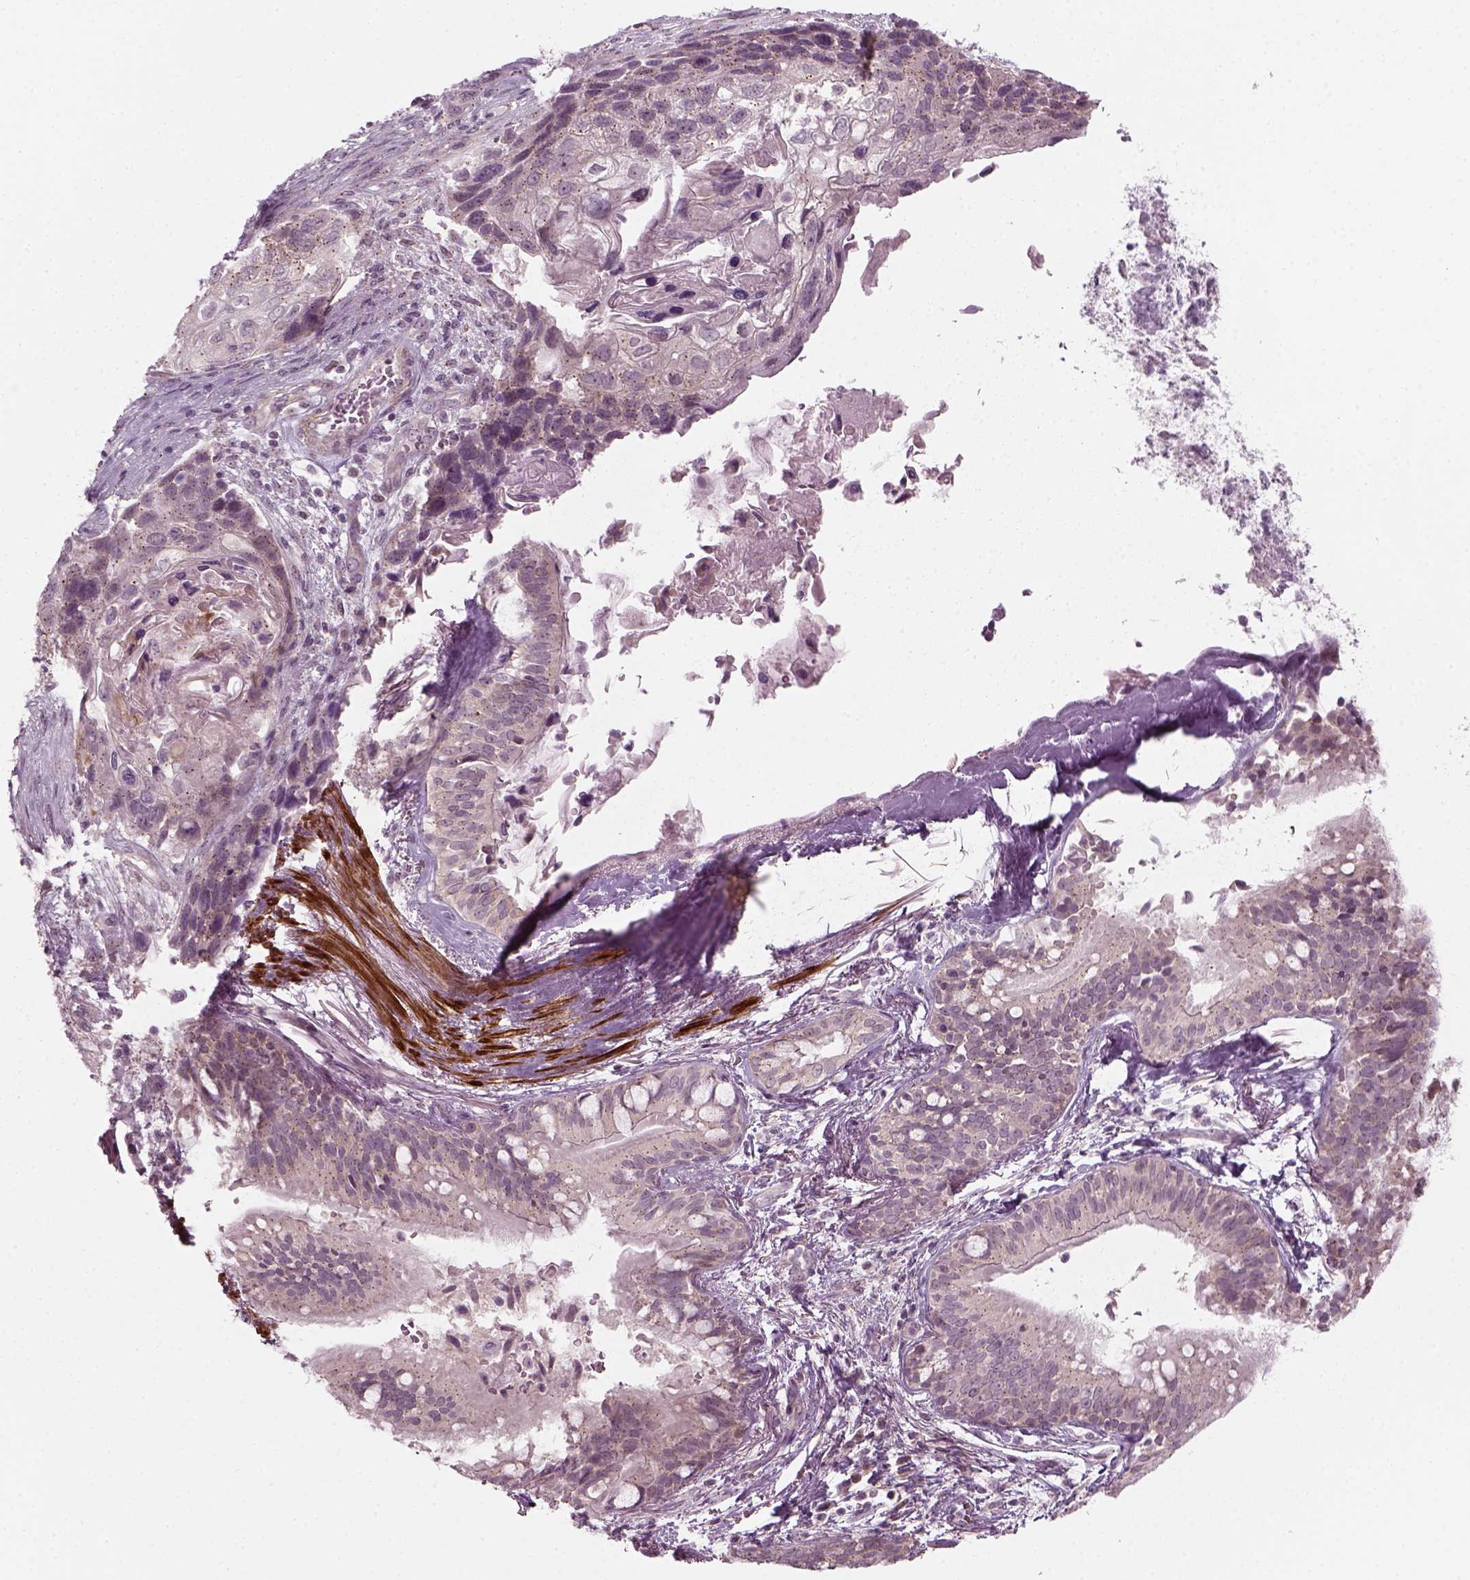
{"staining": {"intensity": "negative", "quantity": "none", "location": "none"}, "tissue": "lung cancer", "cell_type": "Tumor cells", "image_type": "cancer", "snomed": [{"axis": "morphology", "description": "Squamous cell carcinoma, NOS"}, {"axis": "topography", "description": "Lung"}], "caption": "Lung squamous cell carcinoma was stained to show a protein in brown. There is no significant positivity in tumor cells.", "gene": "MLIP", "patient": {"sex": "male", "age": 69}}